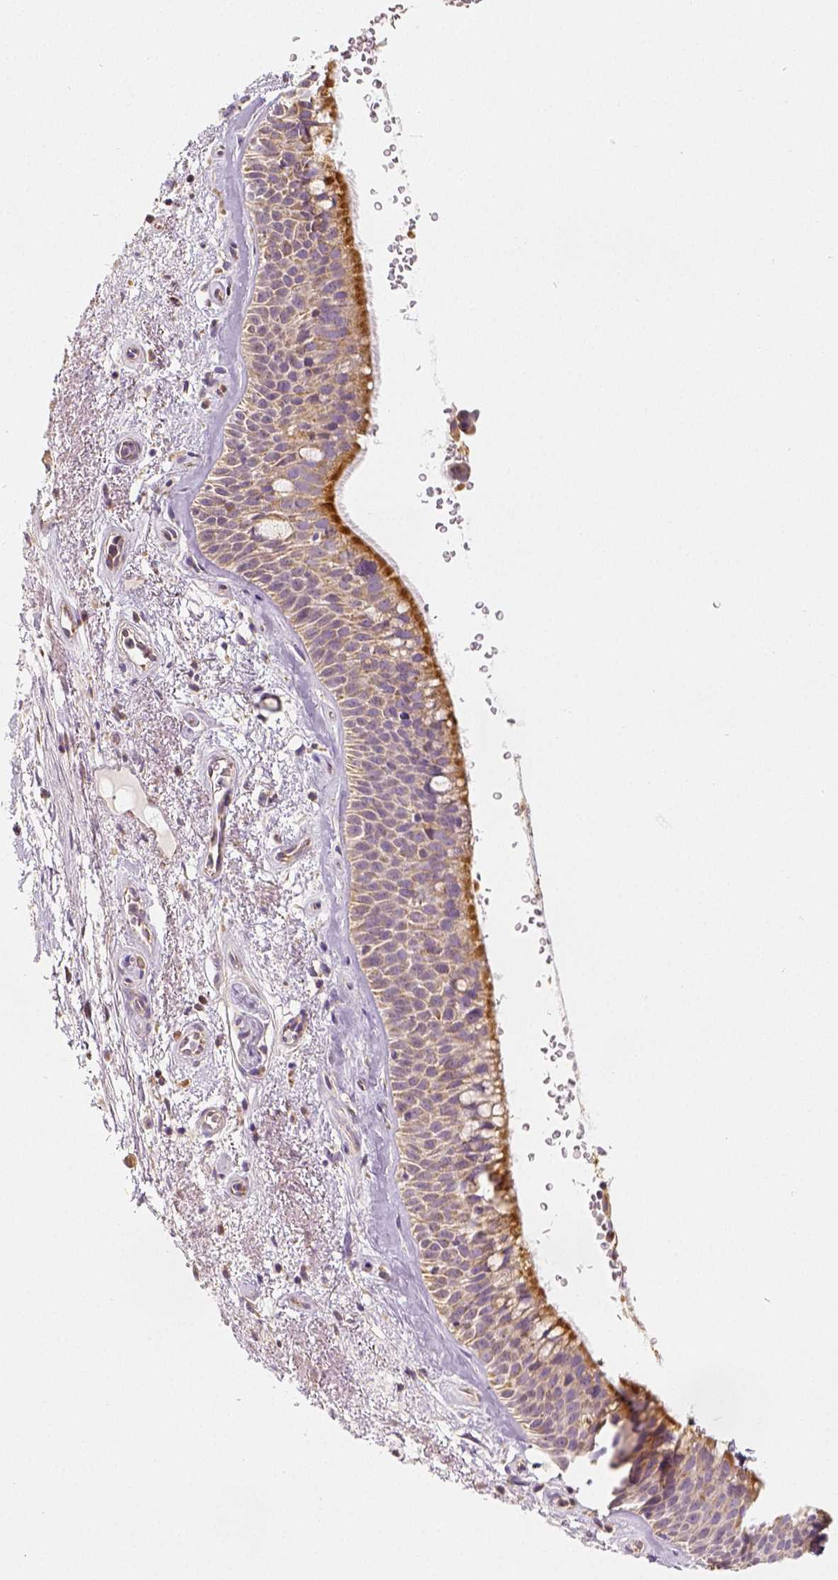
{"staining": {"intensity": "moderate", "quantity": "25%-75%", "location": "cytoplasmic/membranous"}, "tissue": "bronchus", "cell_type": "Respiratory epithelial cells", "image_type": "normal", "snomed": [{"axis": "morphology", "description": "Normal tissue, NOS"}, {"axis": "topography", "description": "Bronchus"}], "caption": "Immunohistochemistry of benign human bronchus reveals medium levels of moderate cytoplasmic/membranous positivity in about 25%-75% of respiratory epithelial cells.", "gene": "PGAM5", "patient": {"sex": "male", "age": 48}}